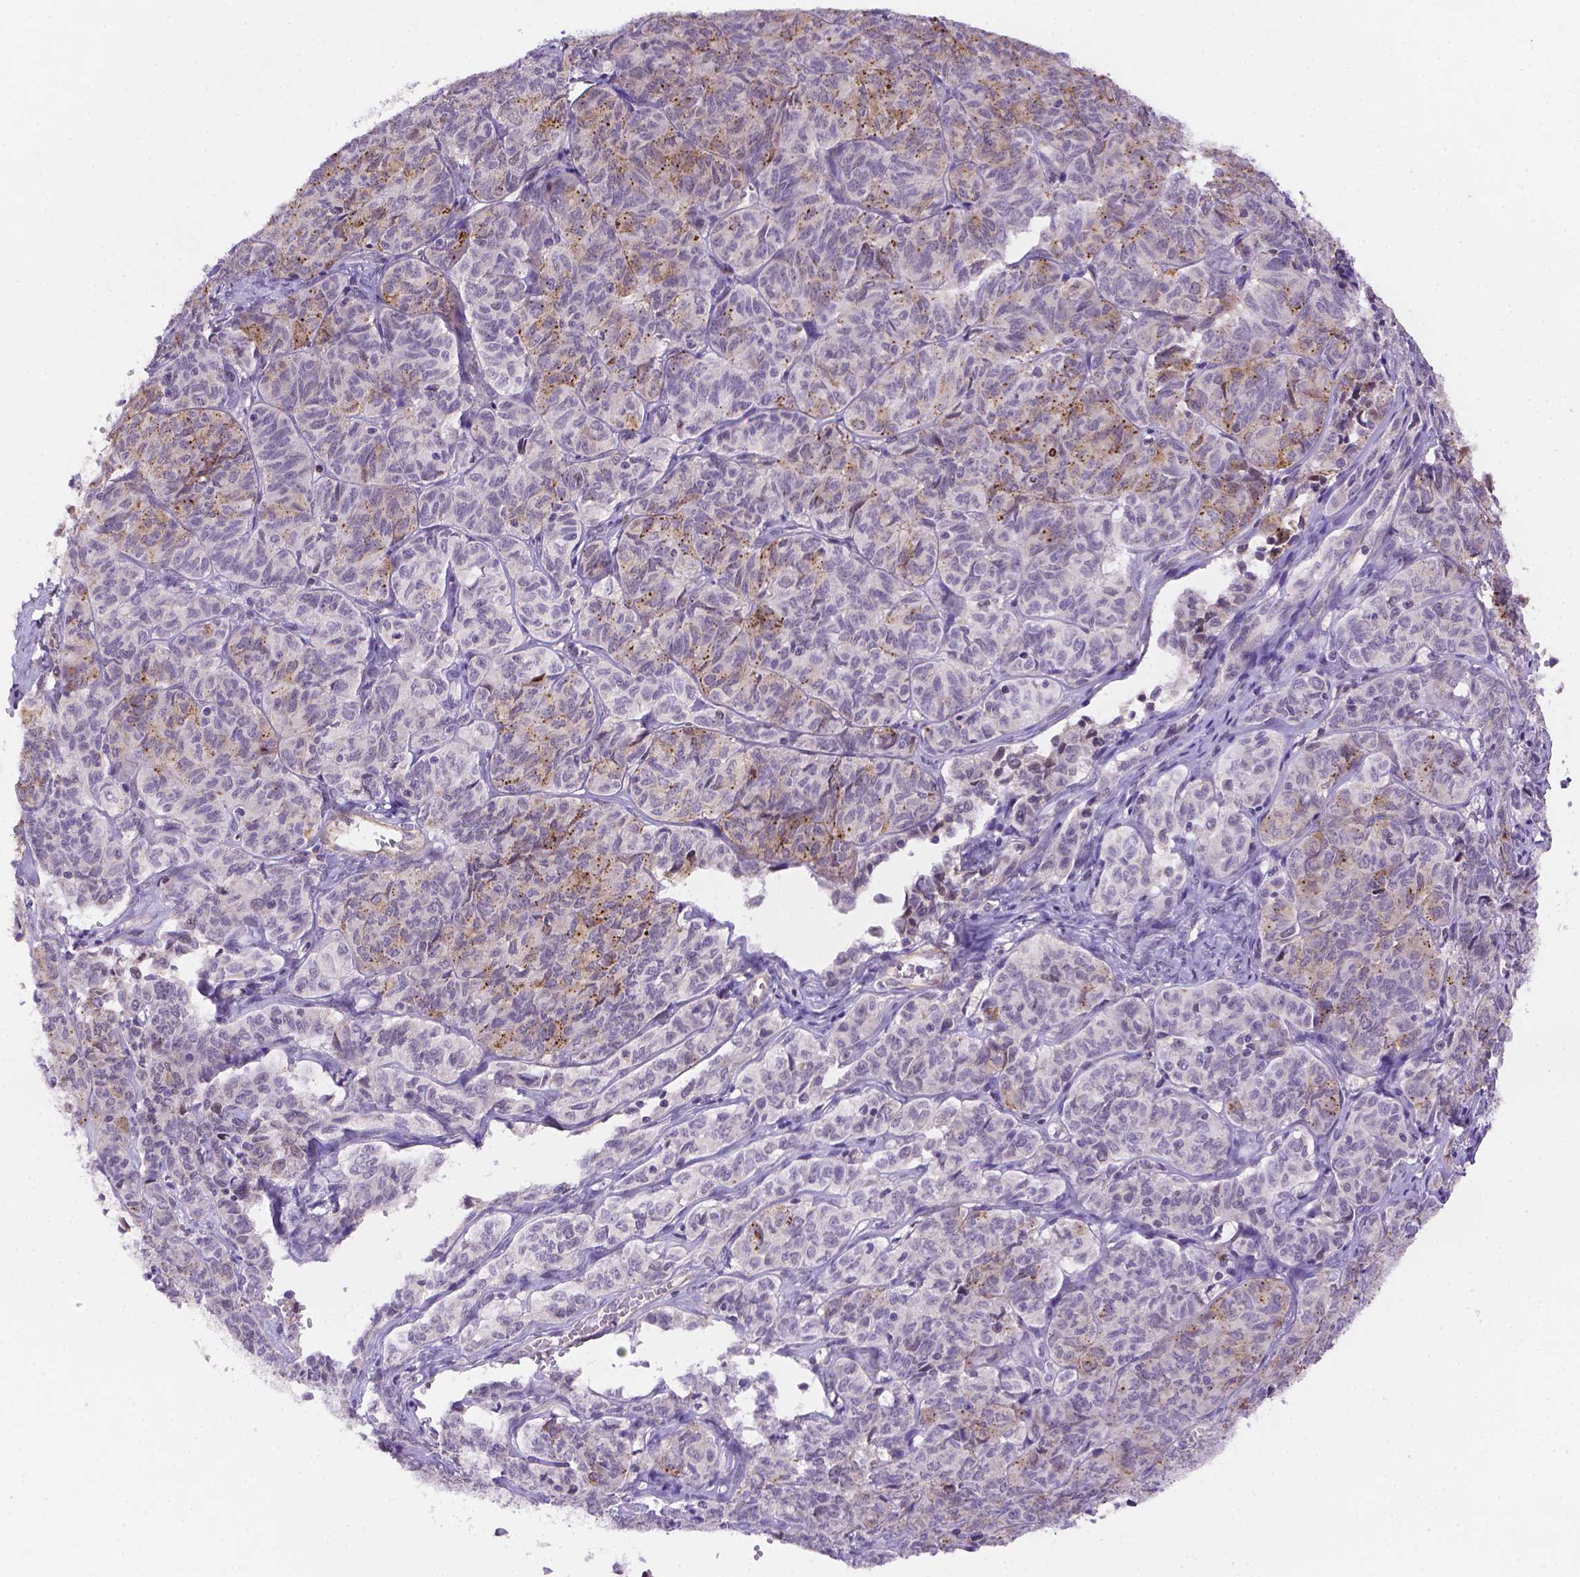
{"staining": {"intensity": "moderate", "quantity": "<25%", "location": "cytoplasmic/membranous"}, "tissue": "ovarian cancer", "cell_type": "Tumor cells", "image_type": "cancer", "snomed": [{"axis": "morphology", "description": "Carcinoma, endometroid"}, {"axis": "topography", "description": "Ovary"}], "caption": "DAB (3,3'-diaminobenzidine) immunohistochemical staining of endometroid carcinoma (ovarian) displays moderate cytoplasmic/membranous protein expression in about <25% of tumor cells.", "gene": "CYYR1", "patient": {"sex": "female", "age": 80}}